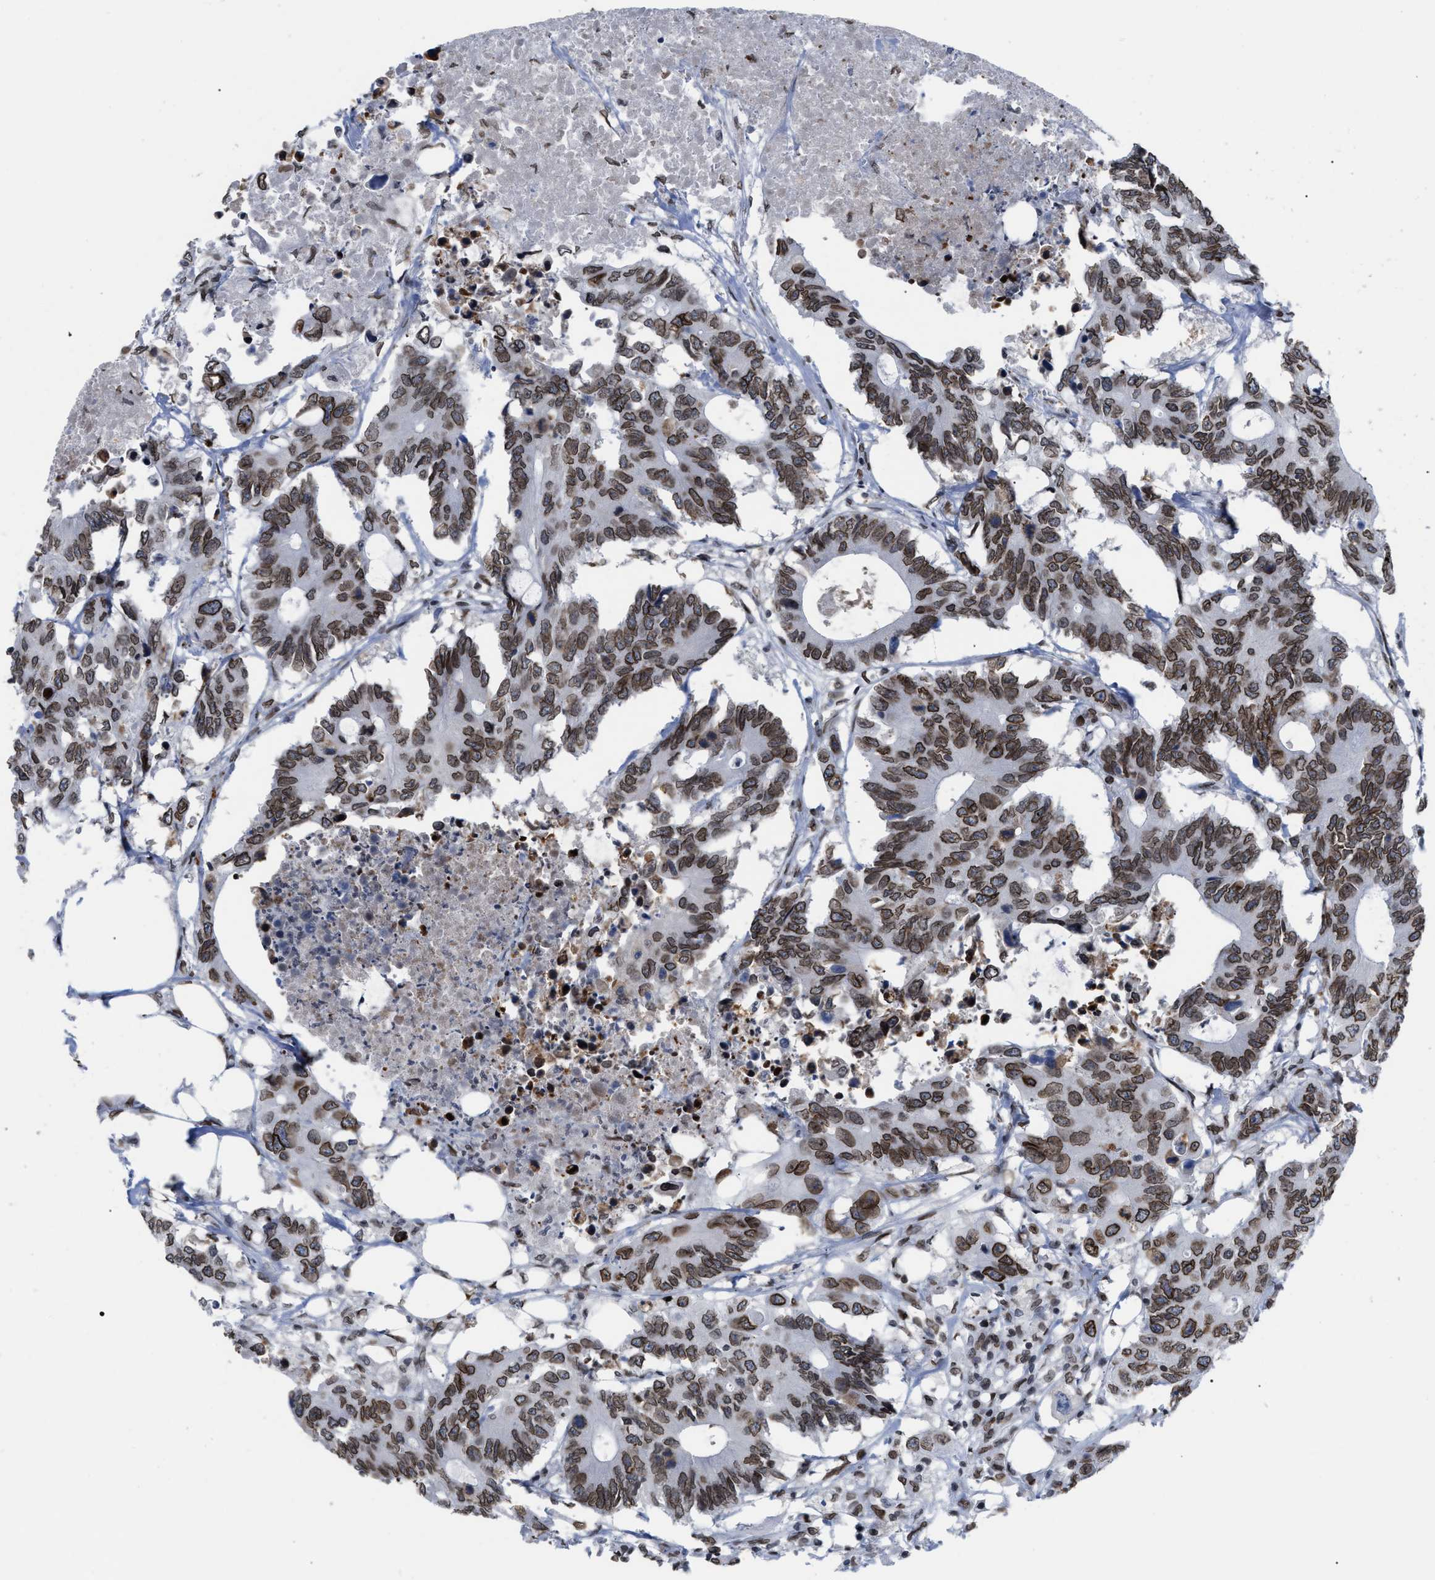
{"staining": {"intensity": "moderate", "quantity": ">75%", "location": "cytoplasmic/membranous,nuclear"}, "tissue": "colorectal cancer", "cell_type": "Tumor cells", "image_type": "cancer", "snomed": [{"axis": "morphology", "description": "Adenocarcinoma, NOS"}, {"axis": "topography", "description": "Colon"}], "caption": "Protein expression analysis of human colorectal cancer reveals moderate cytoplasmic/membranous and nuclear staining in approximately >75% of tumor cells.", "gene": "TPR", "patient": {"sex": "male", "age": 71}}